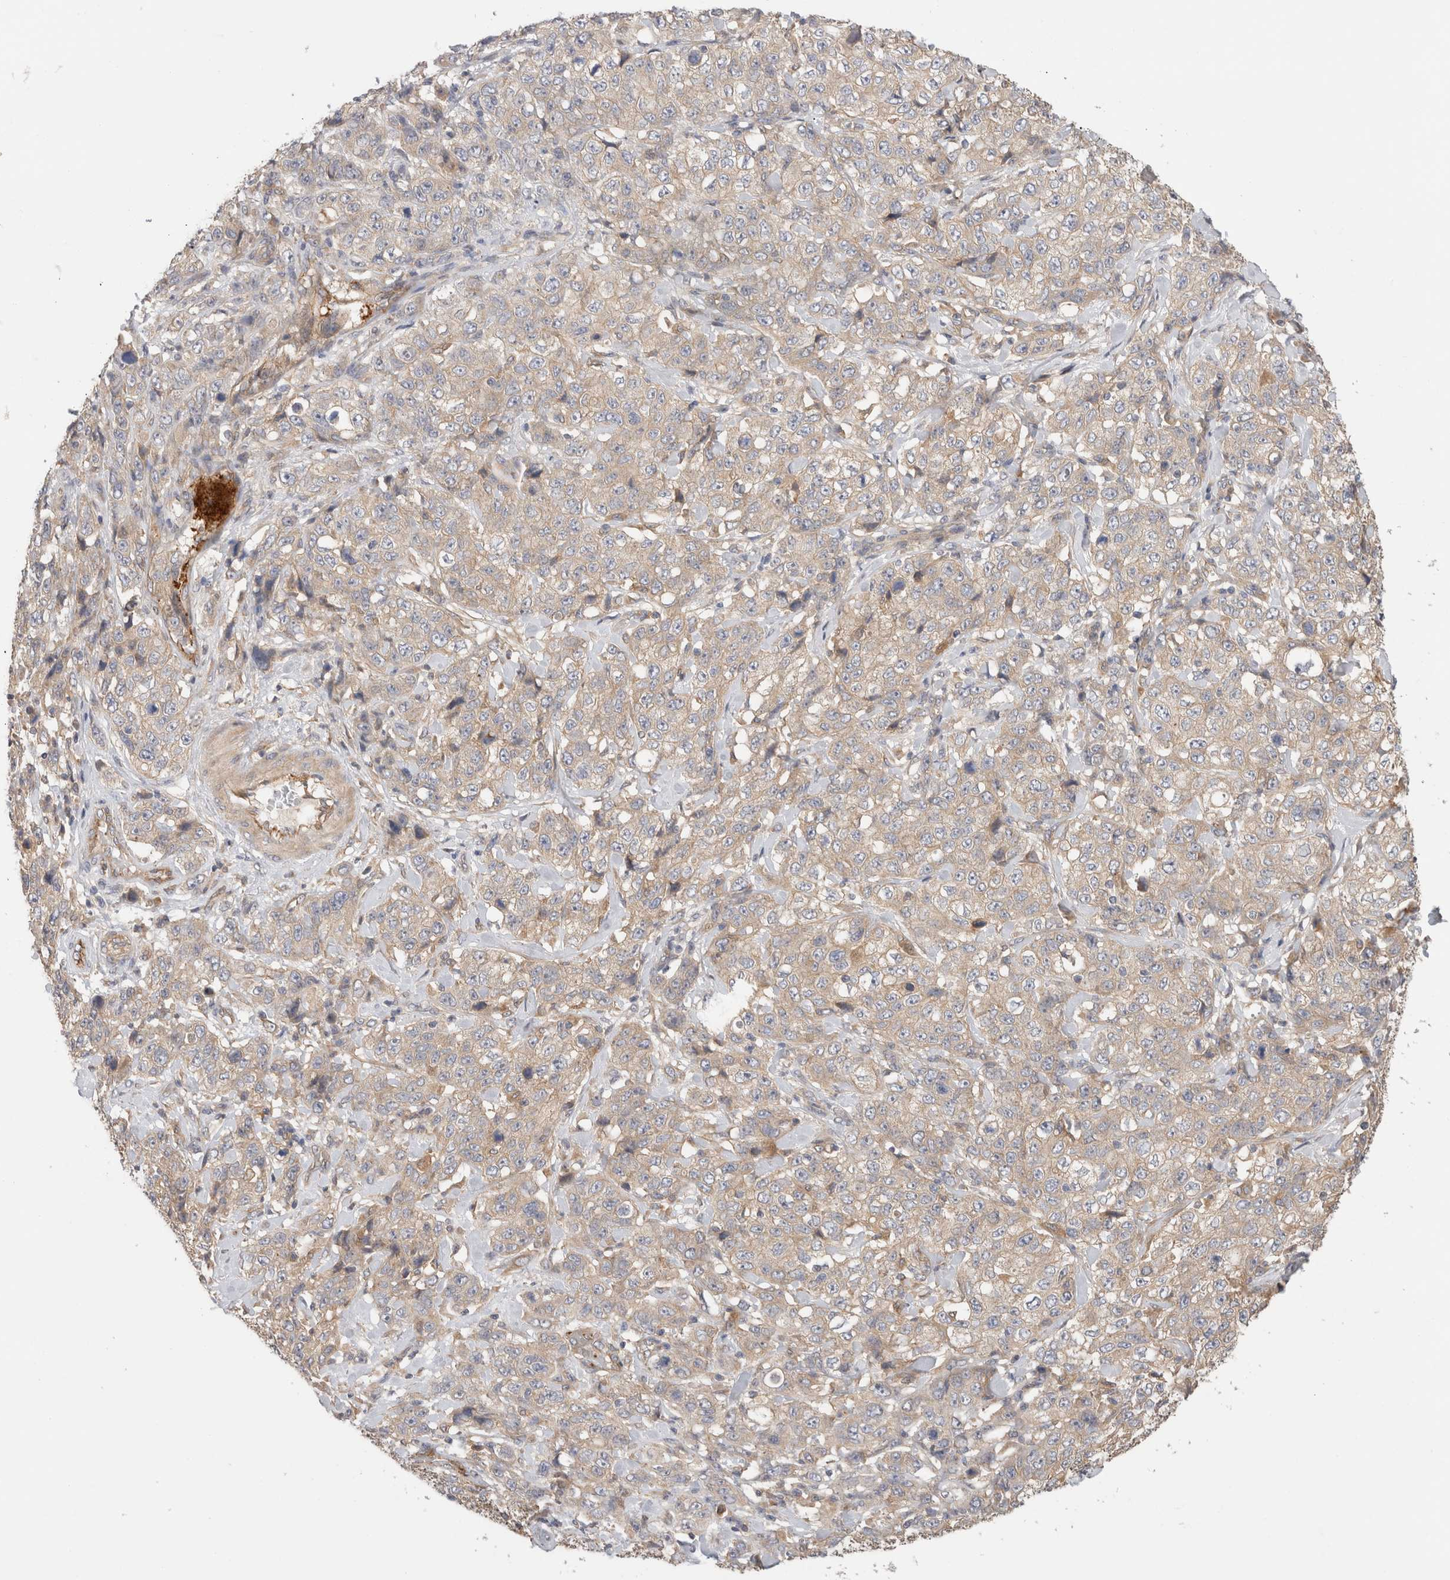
{"staining": {"intensity": "weak", "quantity": ">75%", "location": "cytoplasmic/membranous"}, "tissue": "stomach cancer", "cell_type": "Tumor cells", "image_type": "cancer", "snomed": [{"axis": "morphology", "description": "Adenocarcinoma, NOS"}, {"axis": "topography", "description": "Stomach"}], "caption": "Immunohistochemistry (DAB) staining of stomach adenocarcinoma reveals weak cytoplasmic/membranous protein positivity in about >75% of tumor cells.", "gene": "SGK3", "patient": {"sex": "male", "age": 48}}